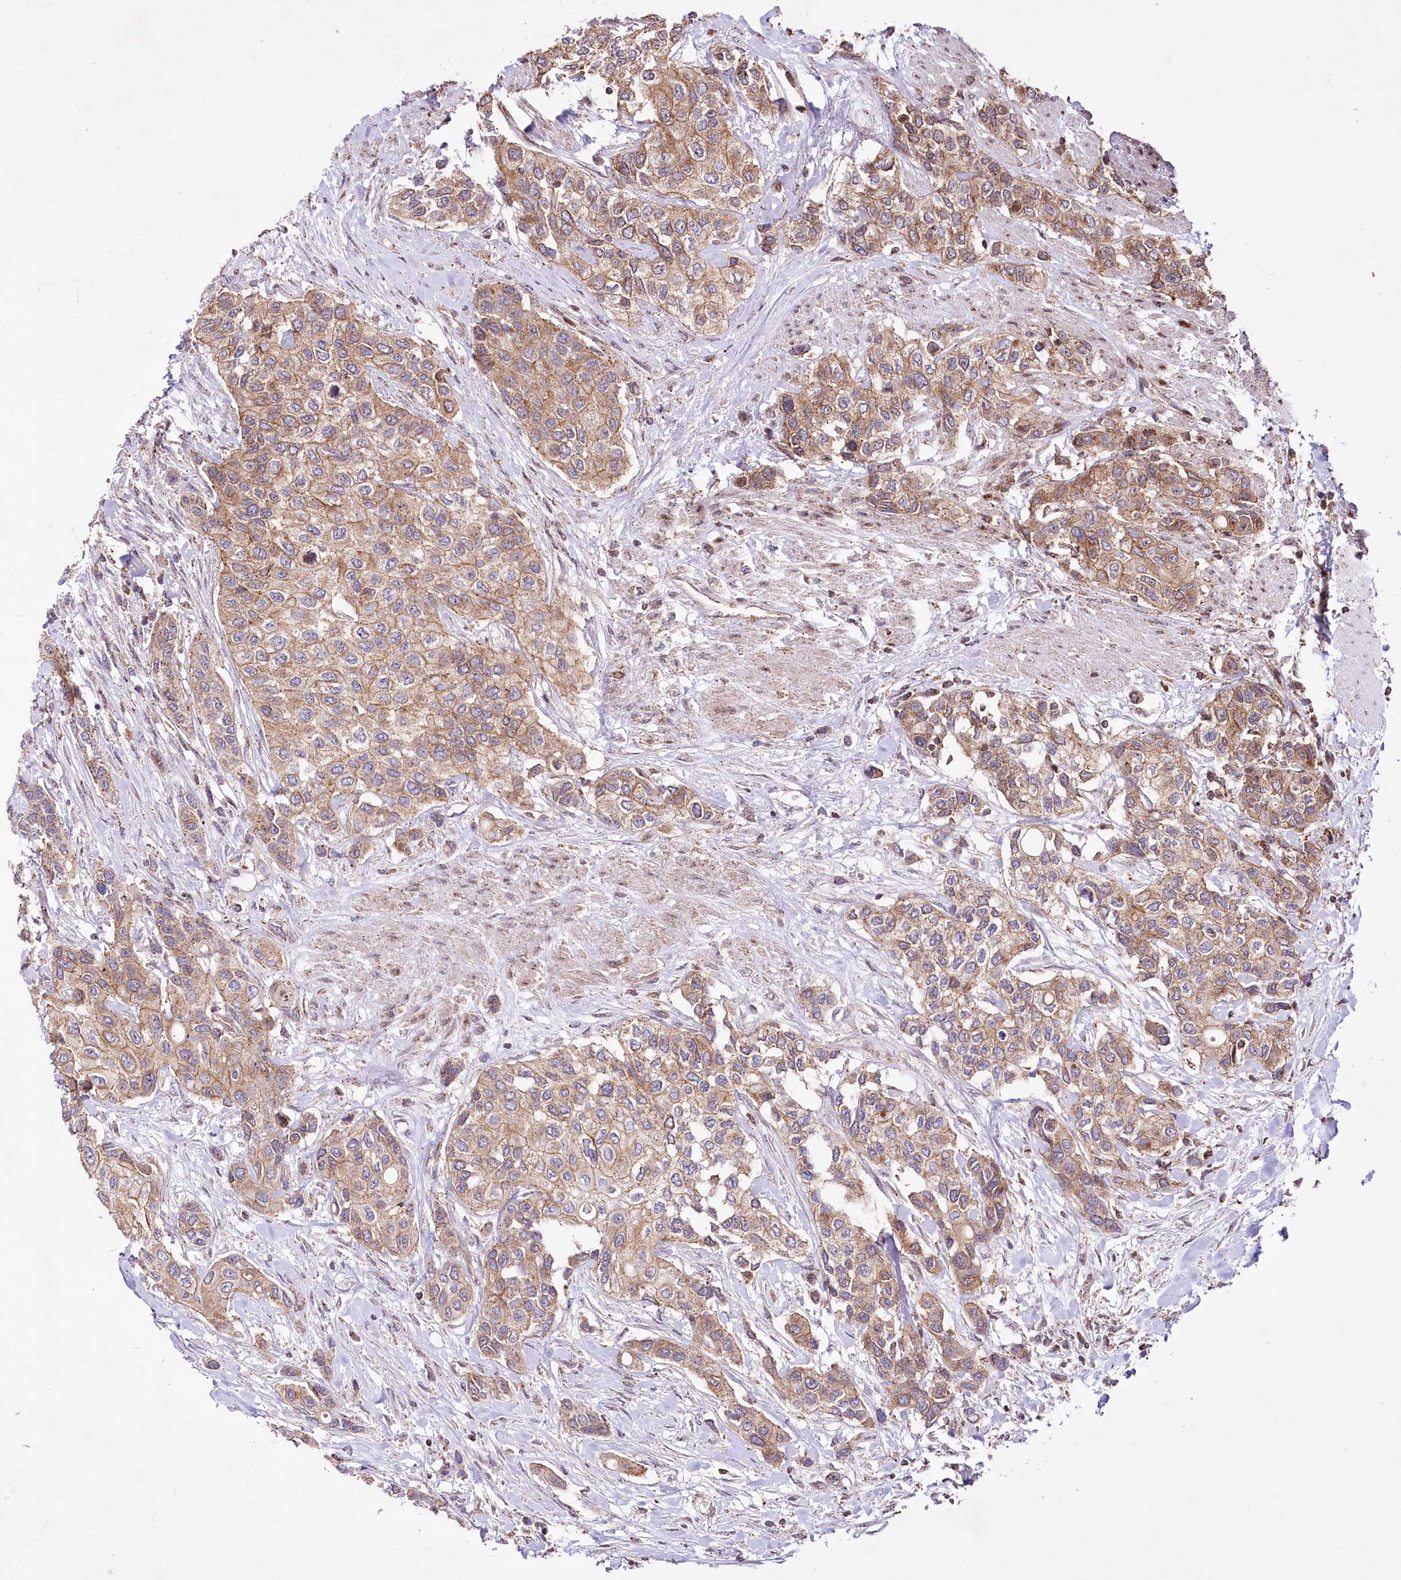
{"staining": {"intensity": "moderate", "quantity": ">75%", "location": "cytoplasmic/membranous"}, "tissue": "urothelial cancer", "cell_type": "Tumor cells", "image_type": "cancer", "snomed": [{"axis": "morphology", "description": "Normal tissue, NOS"}, {"axis": "morphology", "description": "Urothelial carcinoma, High grade"}, {"axis": "topography", "description": "Vascular tissue"}, {"axis": "topography", "description": "Urinary bladder"}], "caption": "An image showing moderate cytoplasmic/membranous expression in approximately >75% of tumor cells in urothelial carcinoma (high-grade), as visualized by brown immunohistochemical staining.", "gene": "ZFYVE27", "patient": {"sex": "female", "age": 56}}